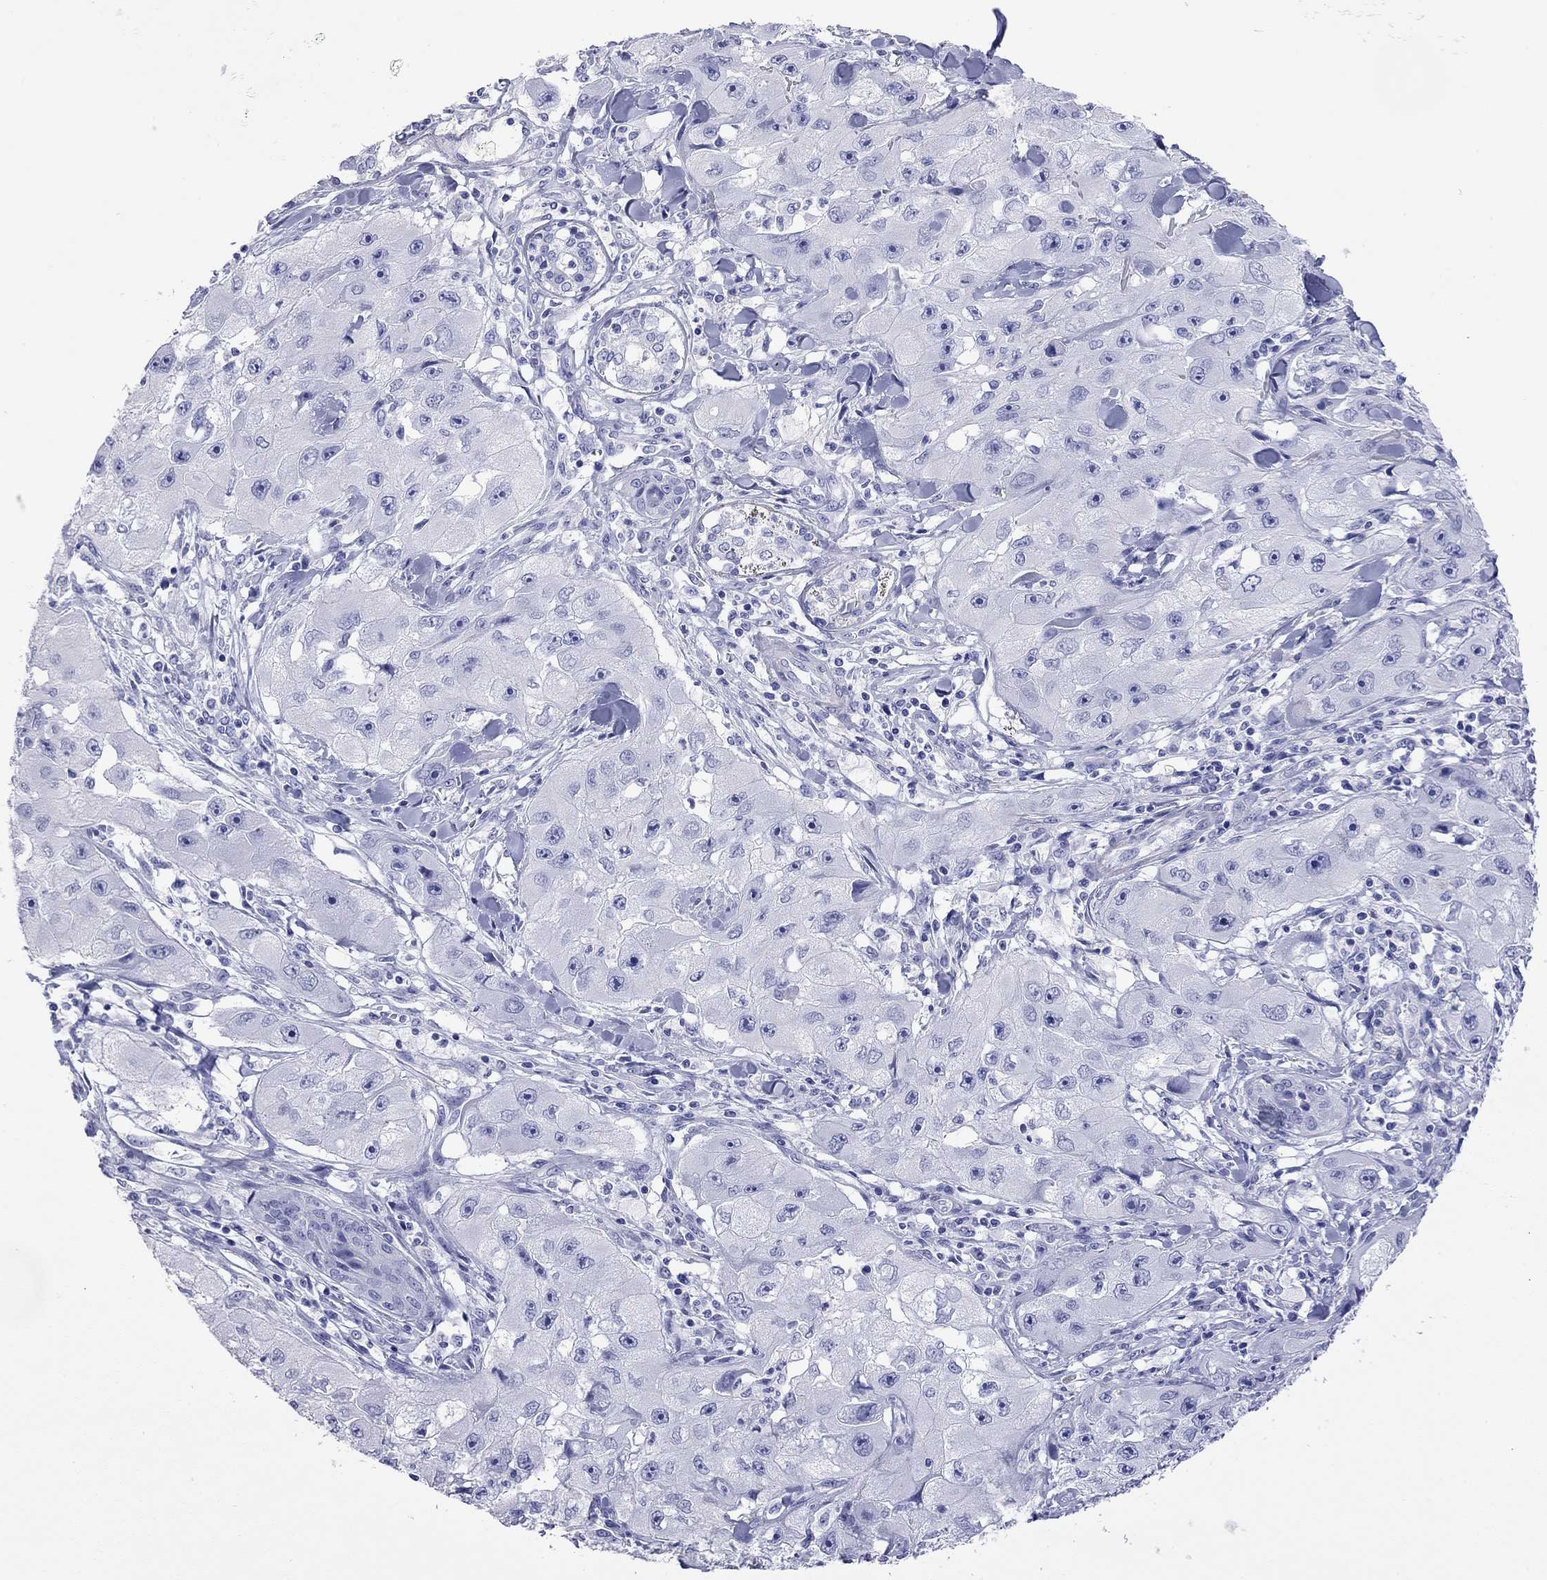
{"staining": {"intensity": "negative", "quantity": "none", "location": "none"}, "tissue": "skin cancer", "cell_type": "Tumor cells", "image_type": "cancer", "snomed": [{"axis": "morphology", "description": "Squamous cell carcinoma, NOS"}, {"axis": "topography", "description": "Skin"}, {"axis": "topography", "description": "Subcutis"}], "caption": "Tumor cells show no significant protein staining in skin cancer (squamous cell carcinoma). Brightfield microscopy of immunohistochemistry stained with DAB (brown) and hematoxylin (blue), captured at high magnification.", "gene": "KIAA2012", "patient": {"sex": "male", "age": 73}}